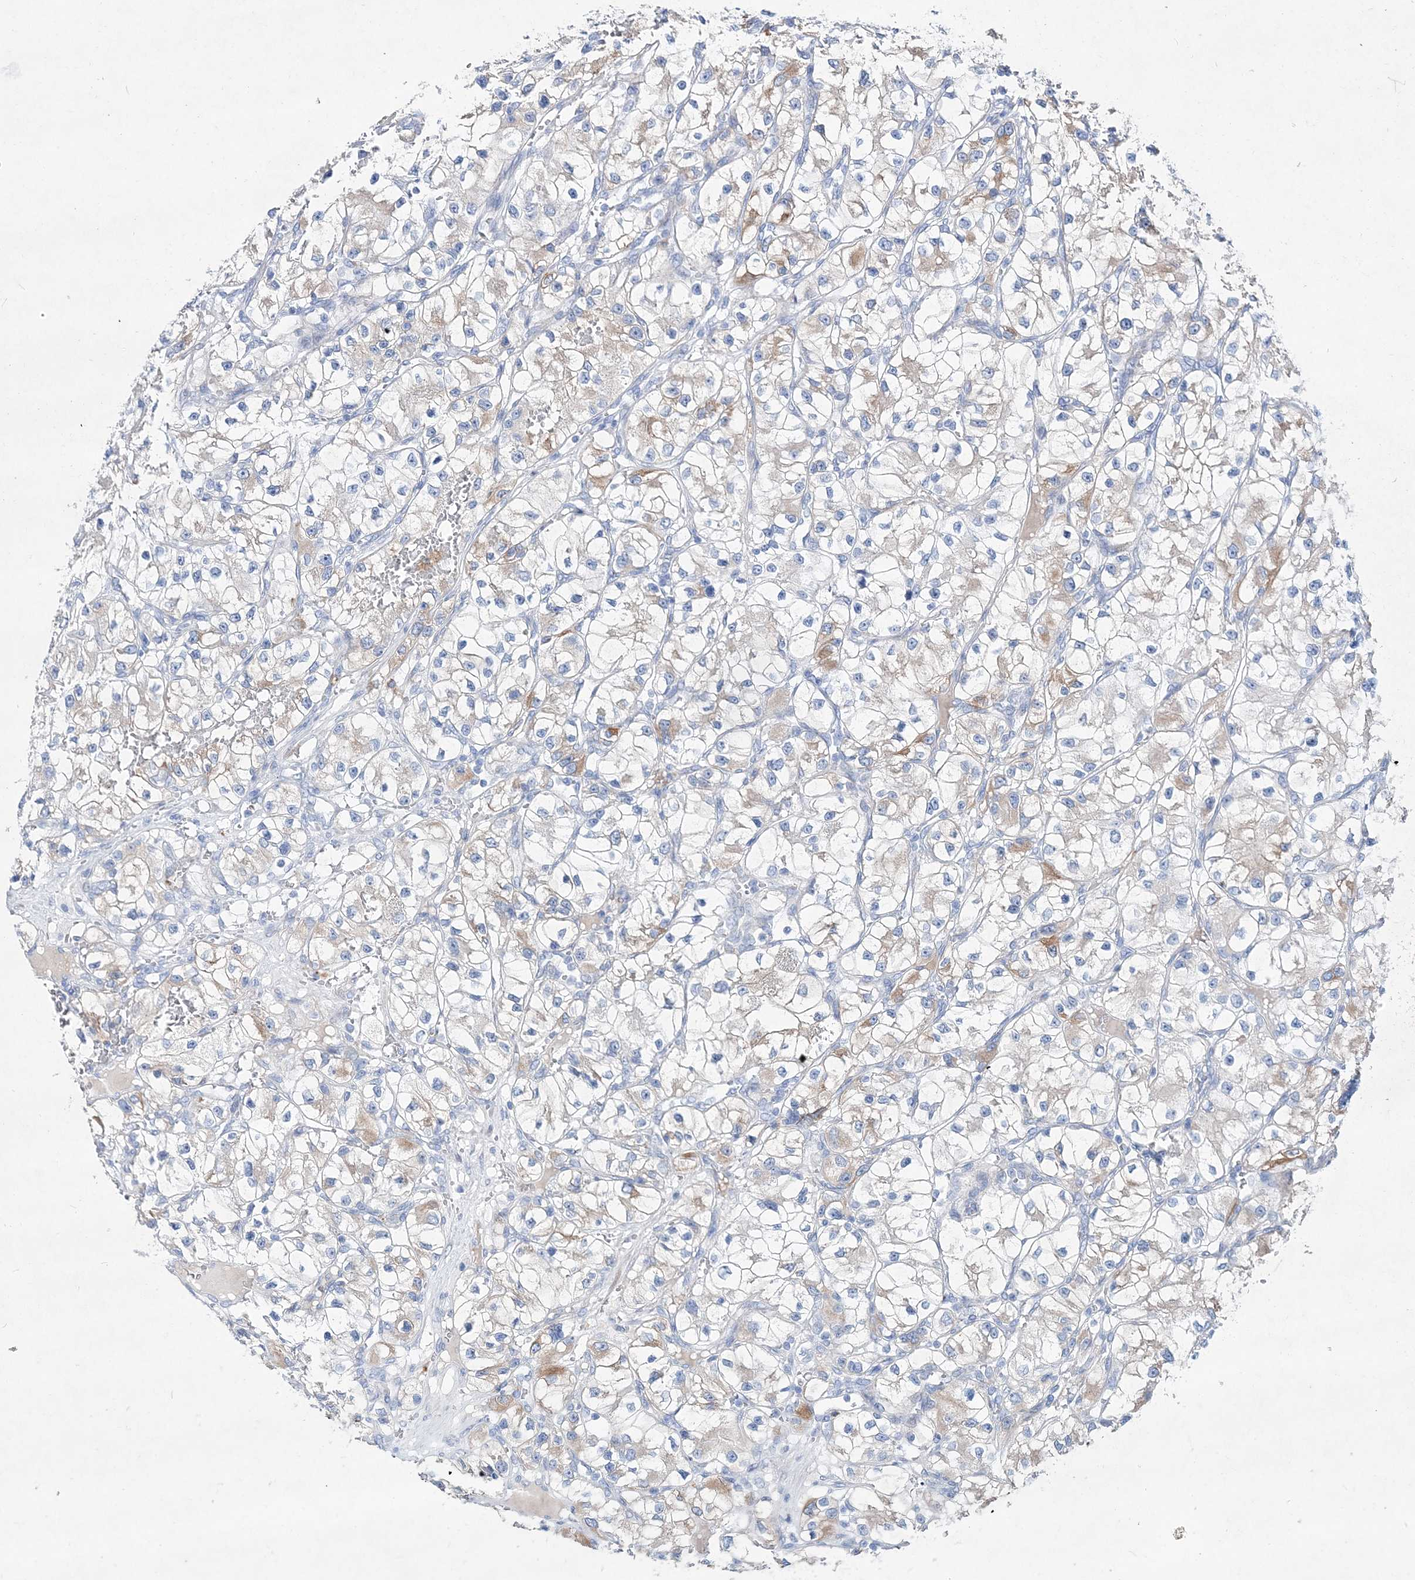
{"staining": {"intensity": "weak", "quantity": "<25%", "location": "cytoplasmic/membranous"}, "tissue": "renal cancer", "cell_type": "Tumor cells", "image_type": "cancer", "snomed": [{"axis": "morphology", "description": "Adenocarcinoma, NOS"}, {"axis": "topography", "description": "Kidney"}], "caption": "DAB immunohistochemical staining of renal cancer (adenocarcinoma) reveals no significant expression in tumor cells.", "gene": "SPINK7", "patient": {"sex": "female", "age": 57}}